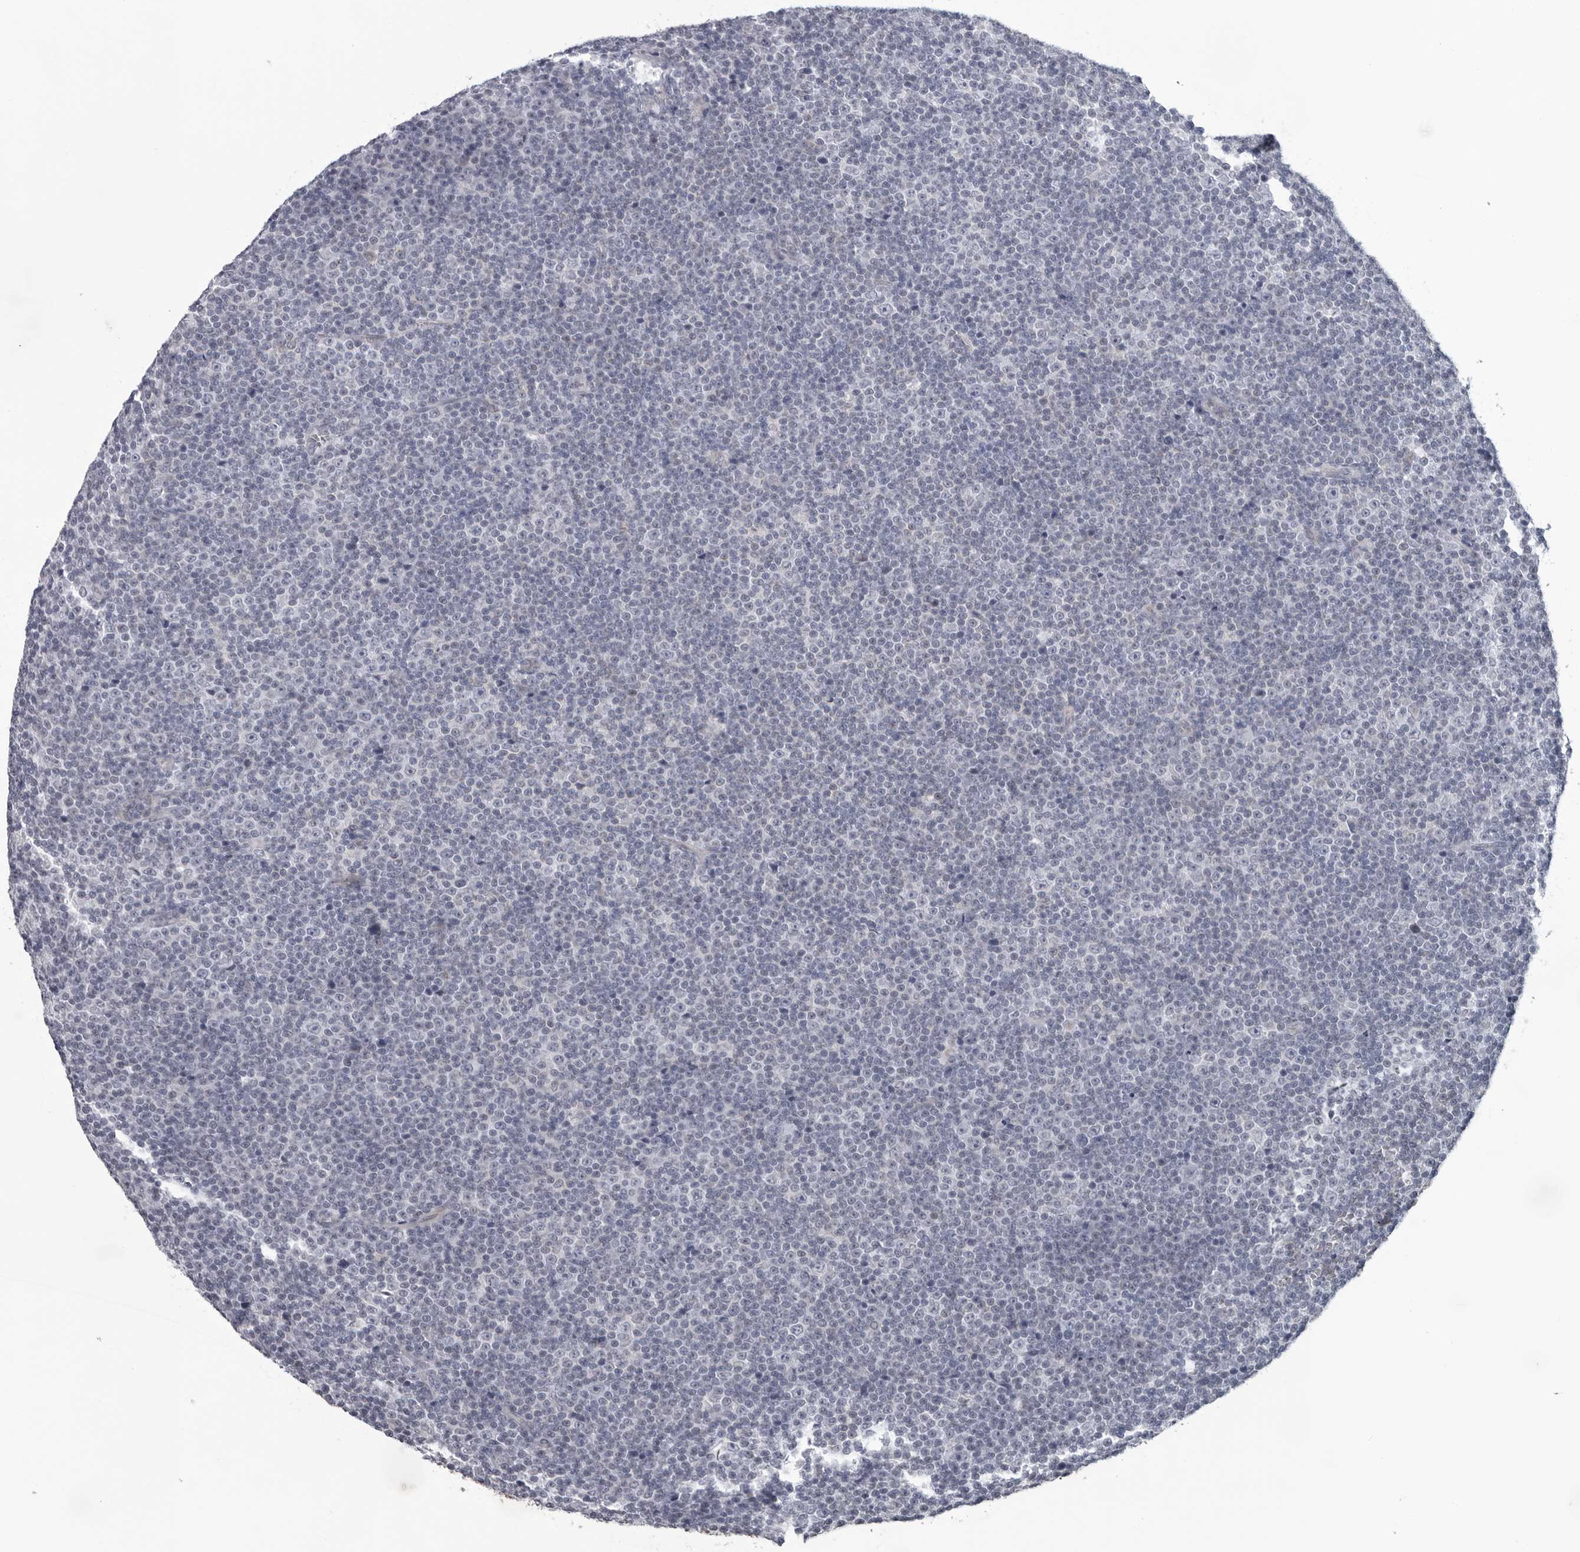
{"staining": {"intensity": "negative", "quantity": "none", "location": "none"}, "tissue": "lymphoma", "cell_type": "Tumor cells", "image_type": "cancer", "snomed": [{"axis": "morphology", "description": "Malignant lymphoma, non-Hodgkin's type, Low grade"}, {"axis": "topography", "description": "Lymph node"}], "caption": "The micrograph demonstrates no significant positivity in tumor cells of low-grade malignant lymphoma, non-Hodgkin's type.", "gene": "OPLAH", "patient": {"sex": "female", "age": 67}}